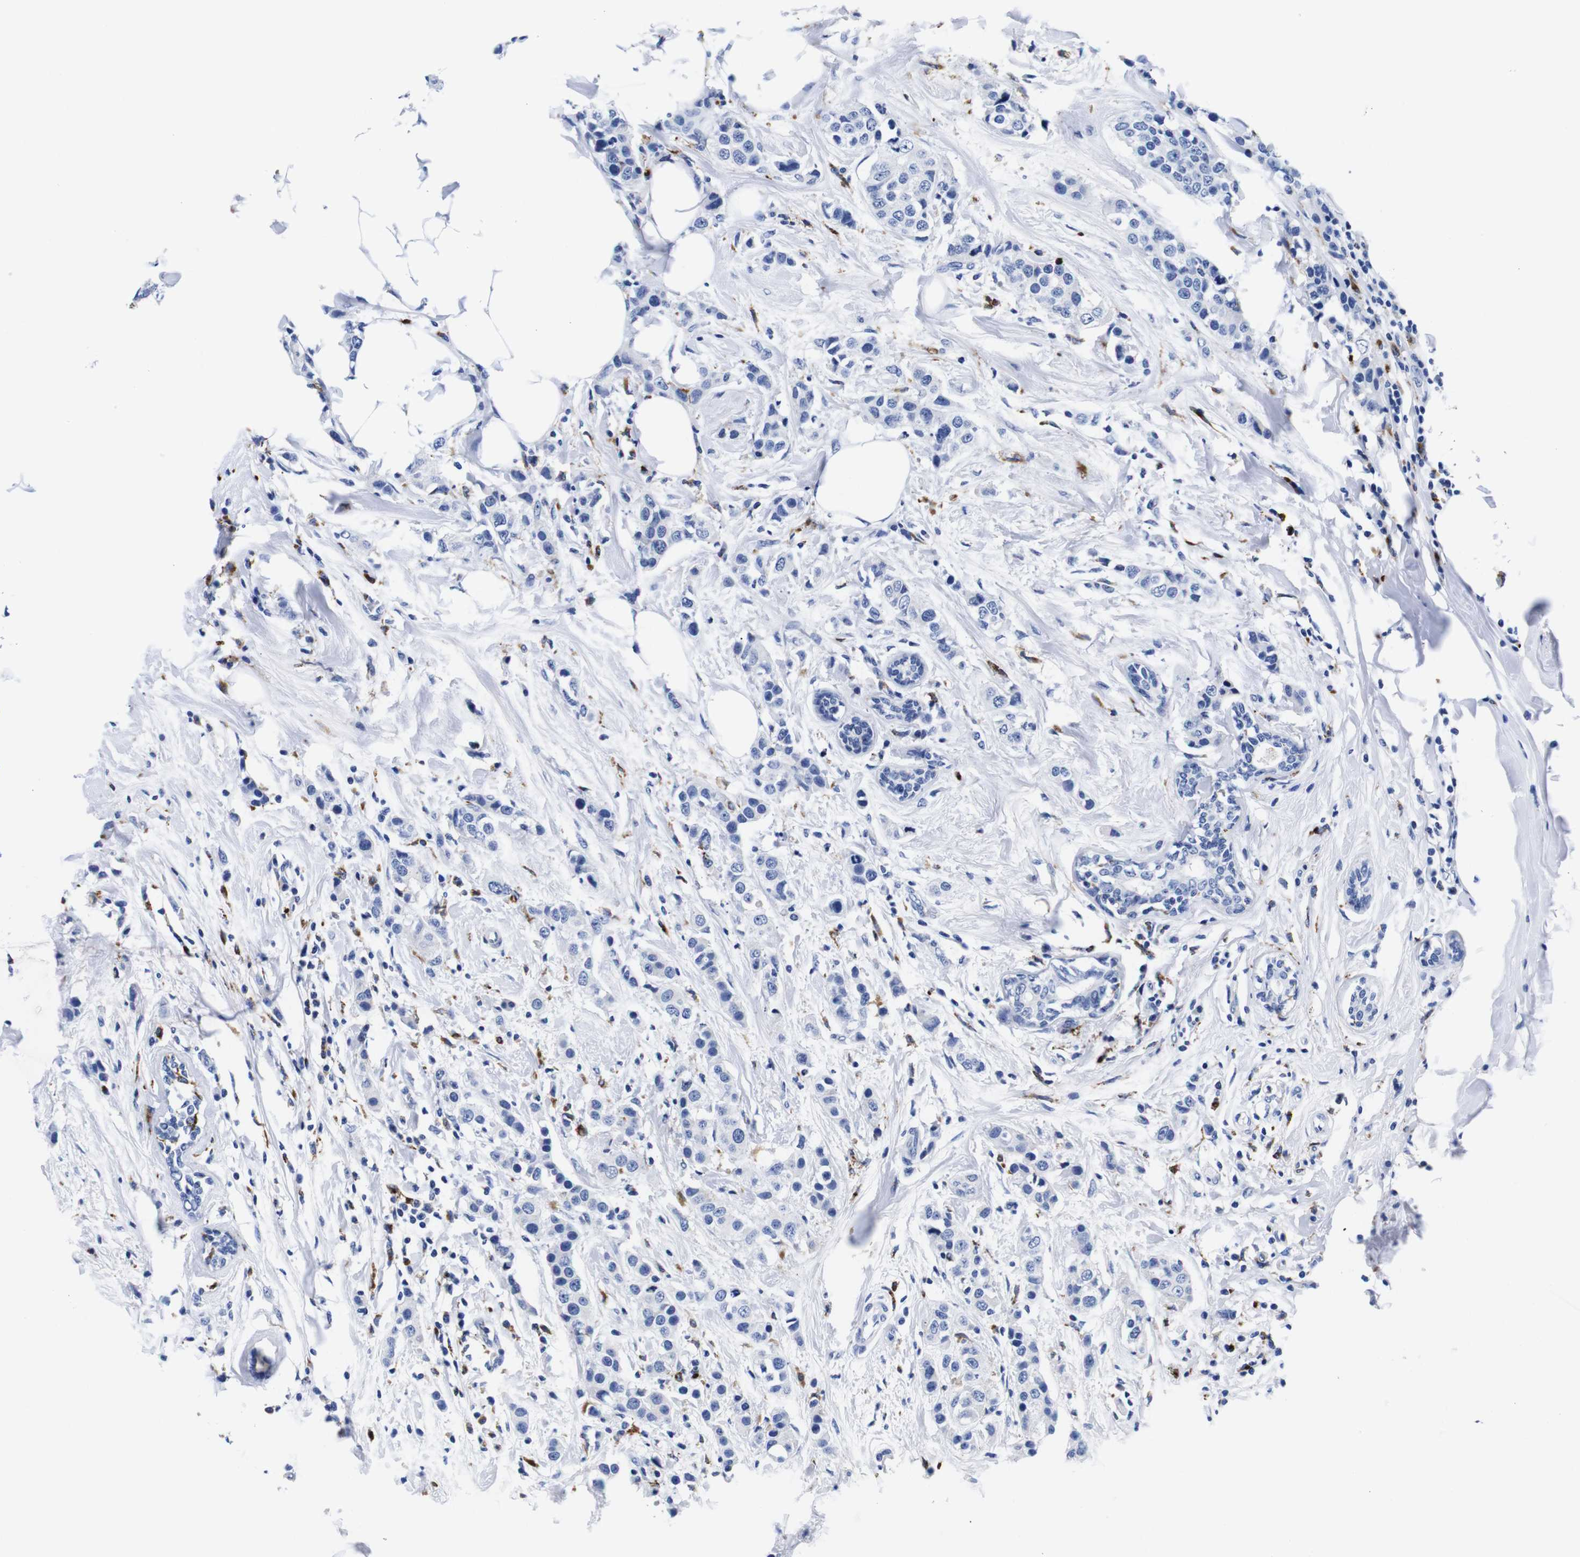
{"staining": {"intensity": "negative", "quantity": "none", "location": "none"}, "tissue": "breast cancer", "cell_type": "Tumor cells", "image_type": "cancer", "snomed": [{"axis": "morphology", "description": "Normal tissue, NOS"}, {"axis": "morphology", "description": "Duct carcinoma"}, {"axis": "topography", "description": "Breast"}], "caption": "There is no significant staining in tumor cells of breast invasive ductal carcinoma. (IHC, brightfield microscopy, high magnification).", "gene": "HLA-DMB", "patient": {"sex": "female", "age": 50}}